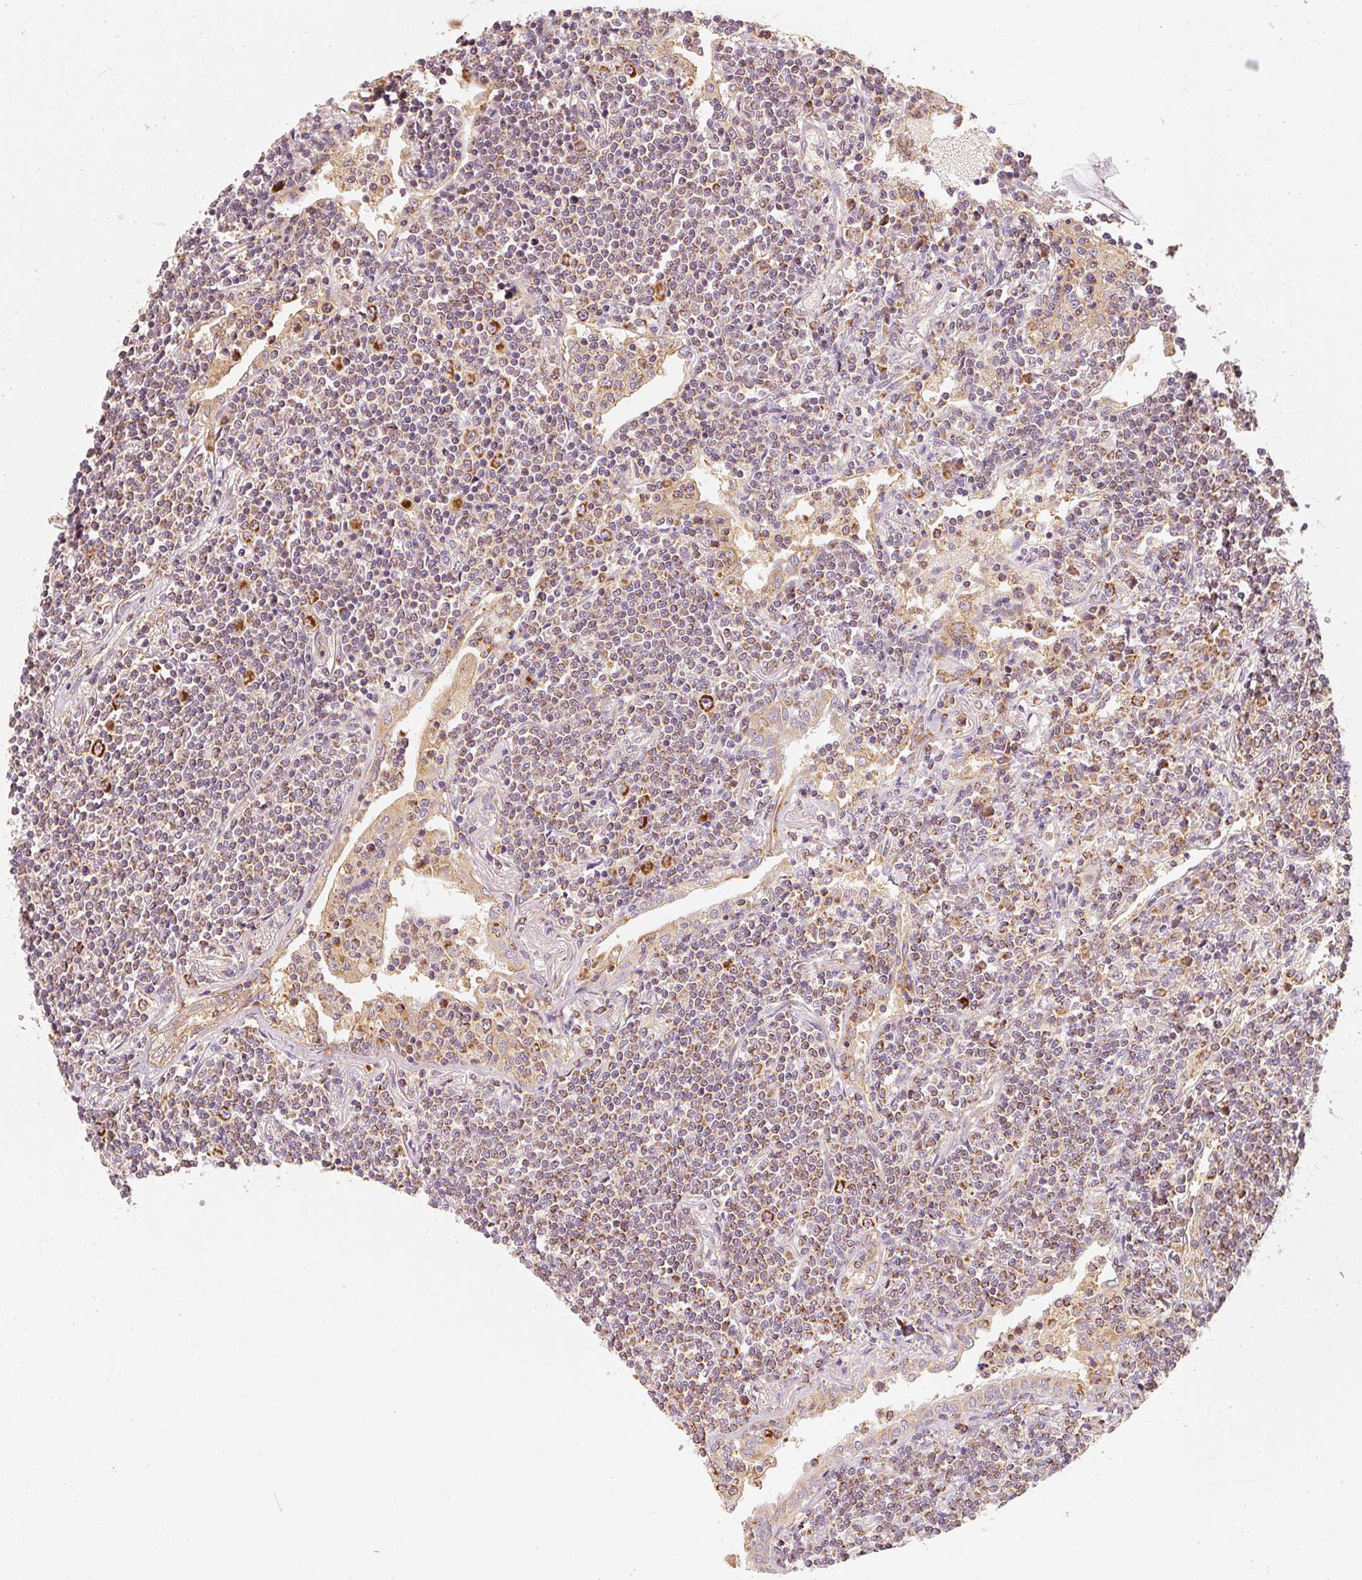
{"staining": {"intensity": "moderate", "quantity": ">75%", "location": "cytoplasmic/membranous"}, "tissue": "lymphoma", "cell_type": "Tumor cells", "image_type": "cancer", "snomed": [{"axis": "morphology", "description": "Malignant lymphoma, non-Hodgkin's type, Low grade"}, {"axis": "topography", "description": "Lung"}], "caption": "Immunohistochemistry of human lymphoma reveals medium levels of moderate cytoplasmic/membranous positivity in about >75% of tumor cells. The protein is shown in brown color, while the nuclei are stained blue.", "gene": "TOMM40", "patient": {"sex": "female", "age": 71}}